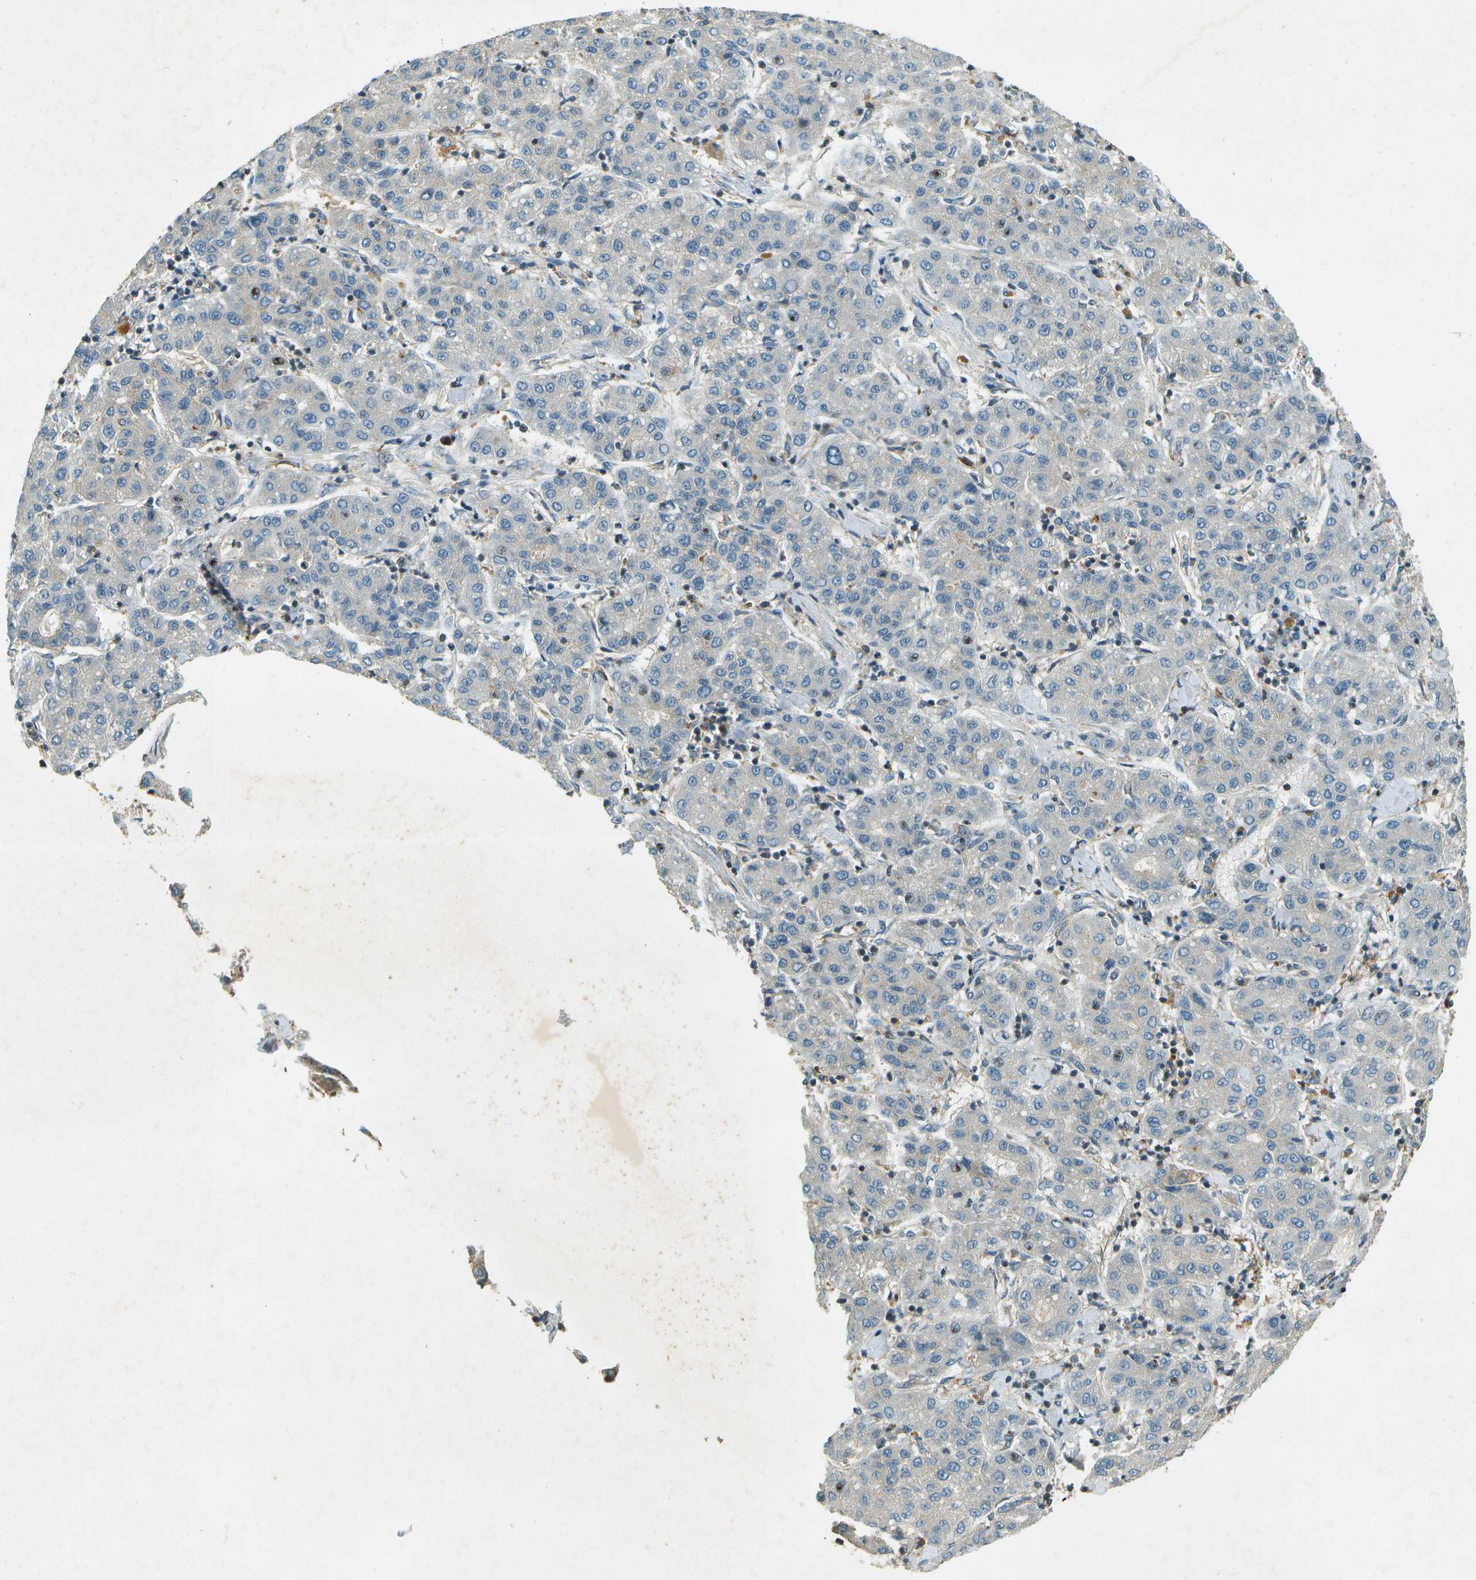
{"staining": {"intensity": "negative", "quantity": "none", "location": "none"}, "tissue": "liver cancer", "cell_type": "Tumor cells", "image_type": "cancer", "snomed": [{"axis": "morphology", "description": "Carcinoma, Hepatocellular, NOS"}, {"axis": "topography", "description": "Liver"}], "caption": "Immunohistochemistry (IHC) histopathology image of neoplastic tissue: human liver cancer (hepatocellular carcinoma) stained with DAB demonstrates no significant protein expression in tumor cells.", "gene": "NUDT4", "patient": {"sex": "male", "age": 65}}